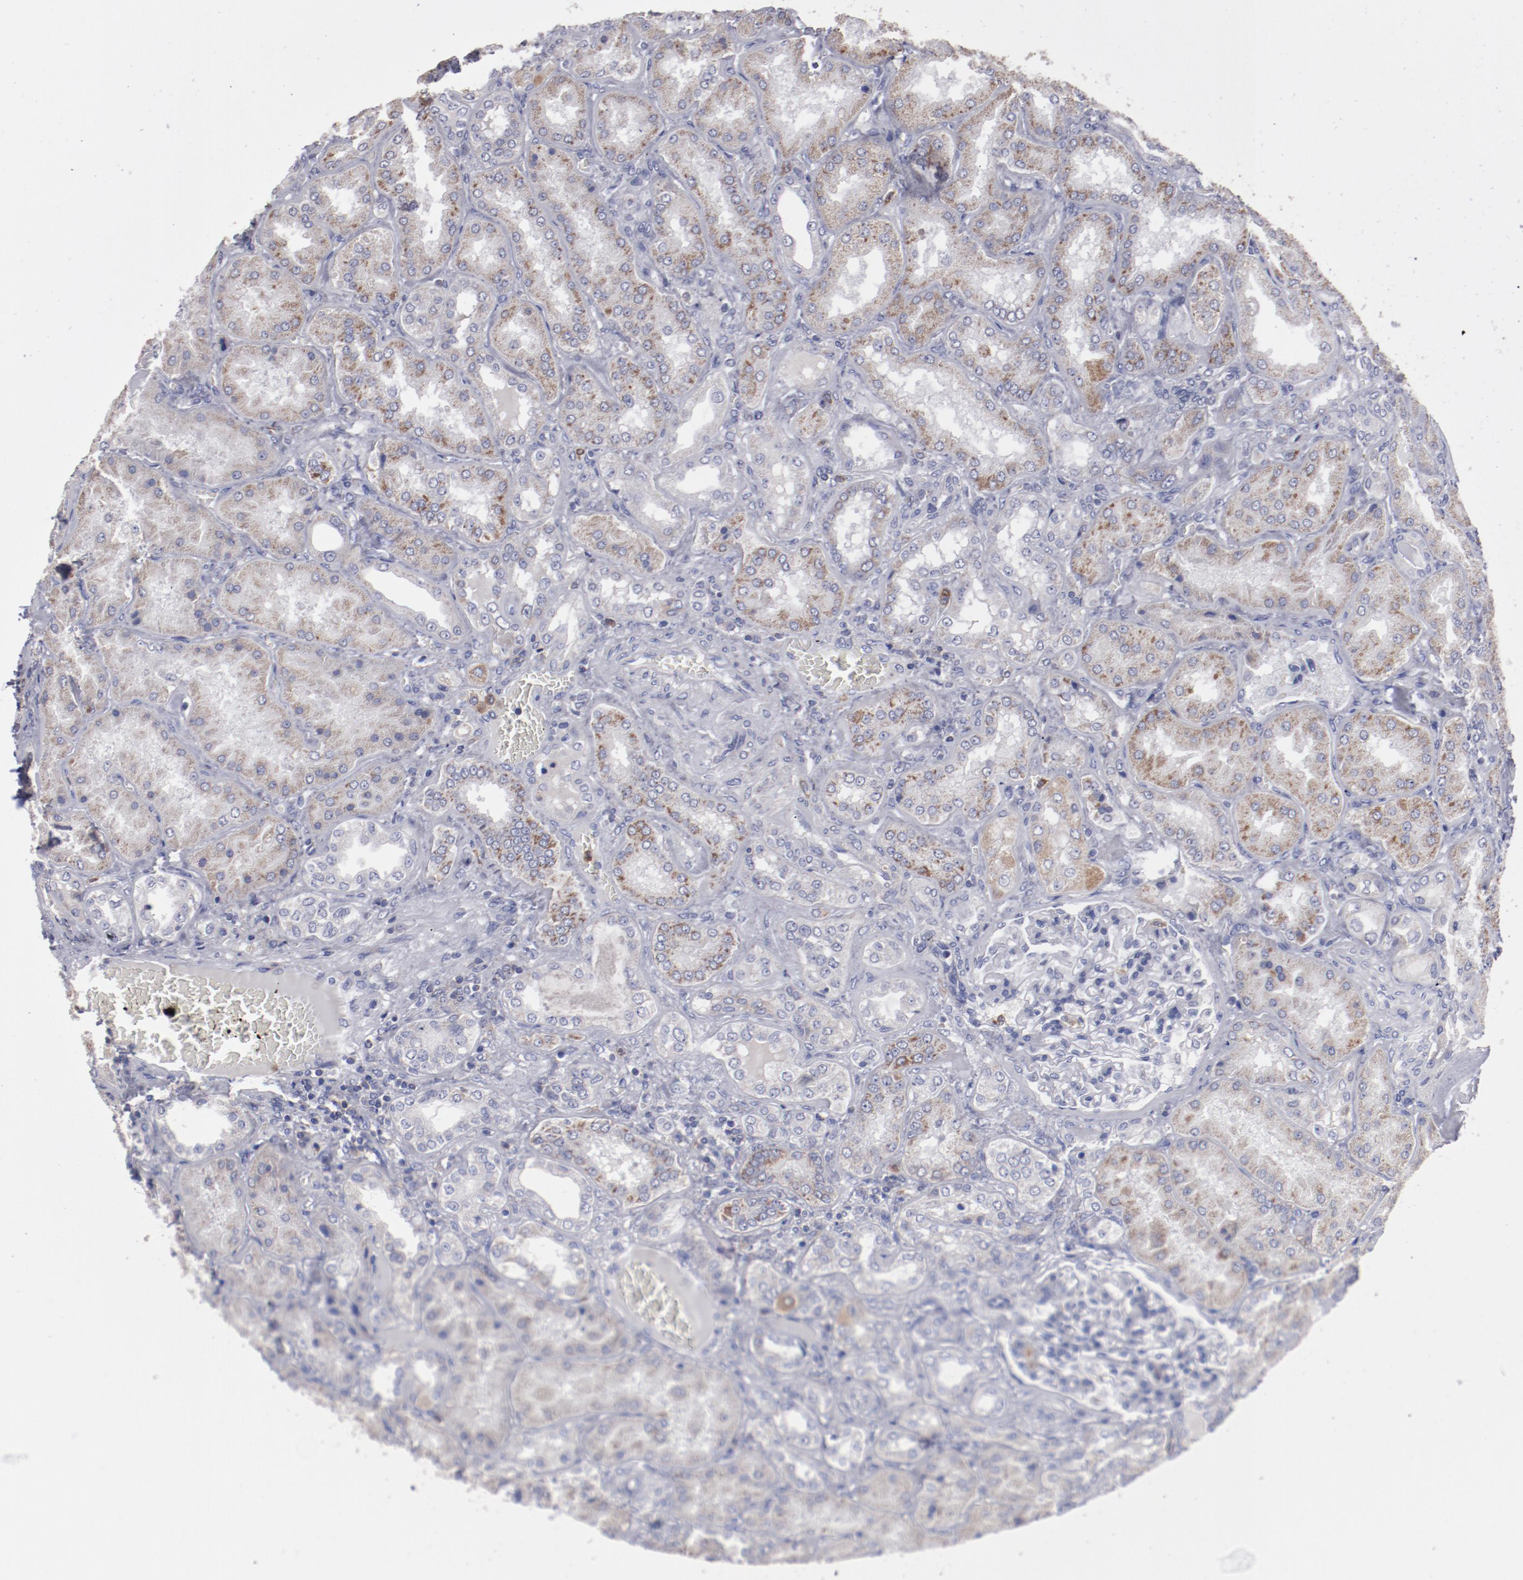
{"staining": {"intensity": "negative", "quantity": "none", "location": "none"}, "tissue": "kidney", "cell_type": "Cells in glomeruli", "image_type": "normal", "snomed": [{"axis": "morphology", "description": "Normal tissue, NOS"}, {"axis": "topography", "description": "Kidney"}], "caption": "Micrograph shows no protein positivity in cells in glomeruli of benign kidney.", "gene": "FGR", "patient": {"sex": "female", "age": 56}}